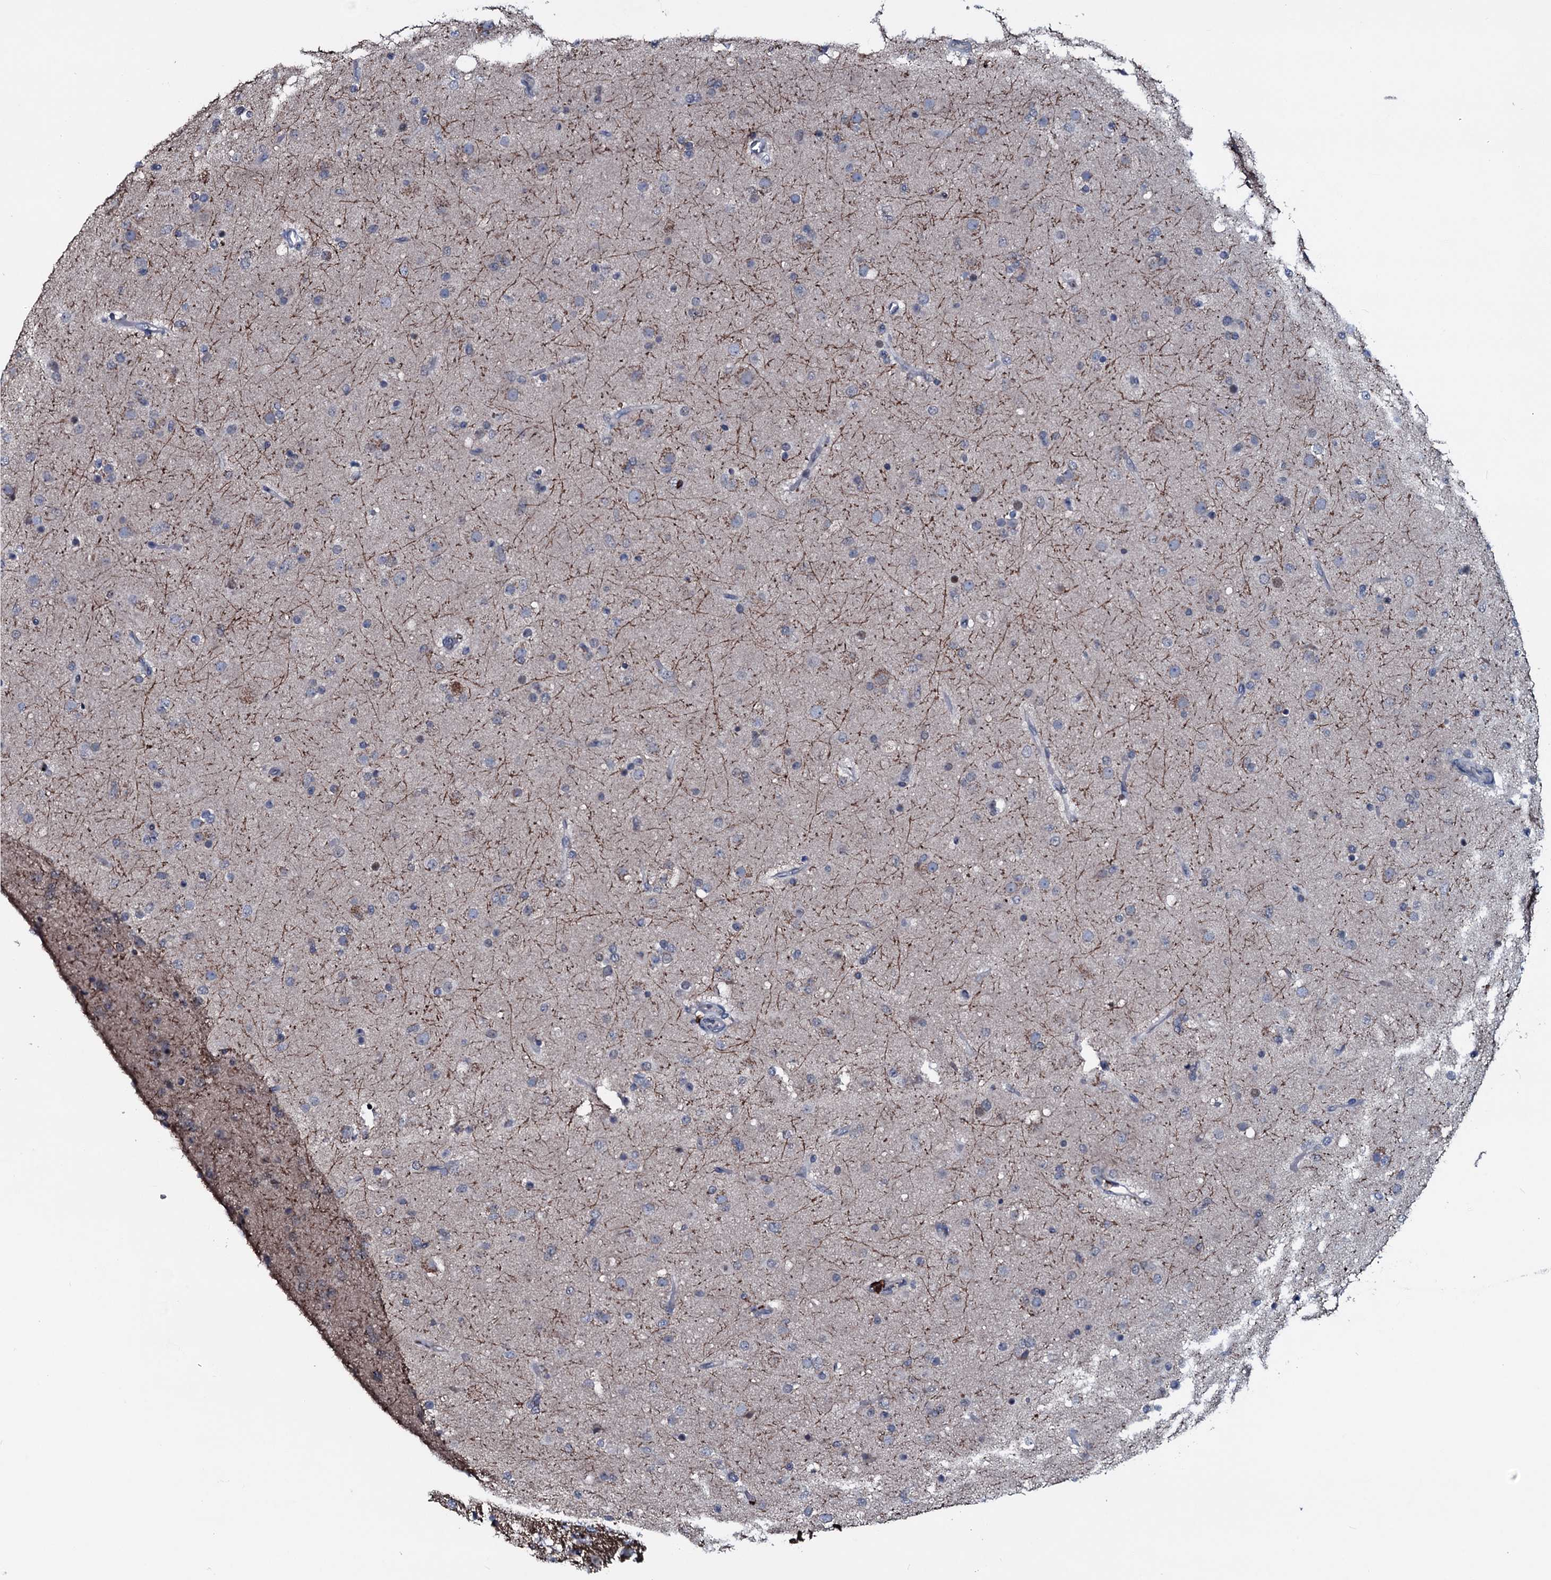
{"staining": {"intensity": "weak", "quantity": "<25%", "location": "cytoplasmic/membranous"}, "tissue": "glioma", "cell_type": "Tumor cells", "image_type": "cancer", "snomed": [{"axis": "morphology", "description": "Glioma, malignant, Low grade"}, {"axis": "topography", "description": "Brain"}], "caption": "Immunohistochemistry (IHC) micrograph of low-grade glioma (malignant) stained for a protein (brown), which reveals no staining in tumor cells.", "gene": "OGFOD2", "patient": {"sex": "male", "age": 65}}